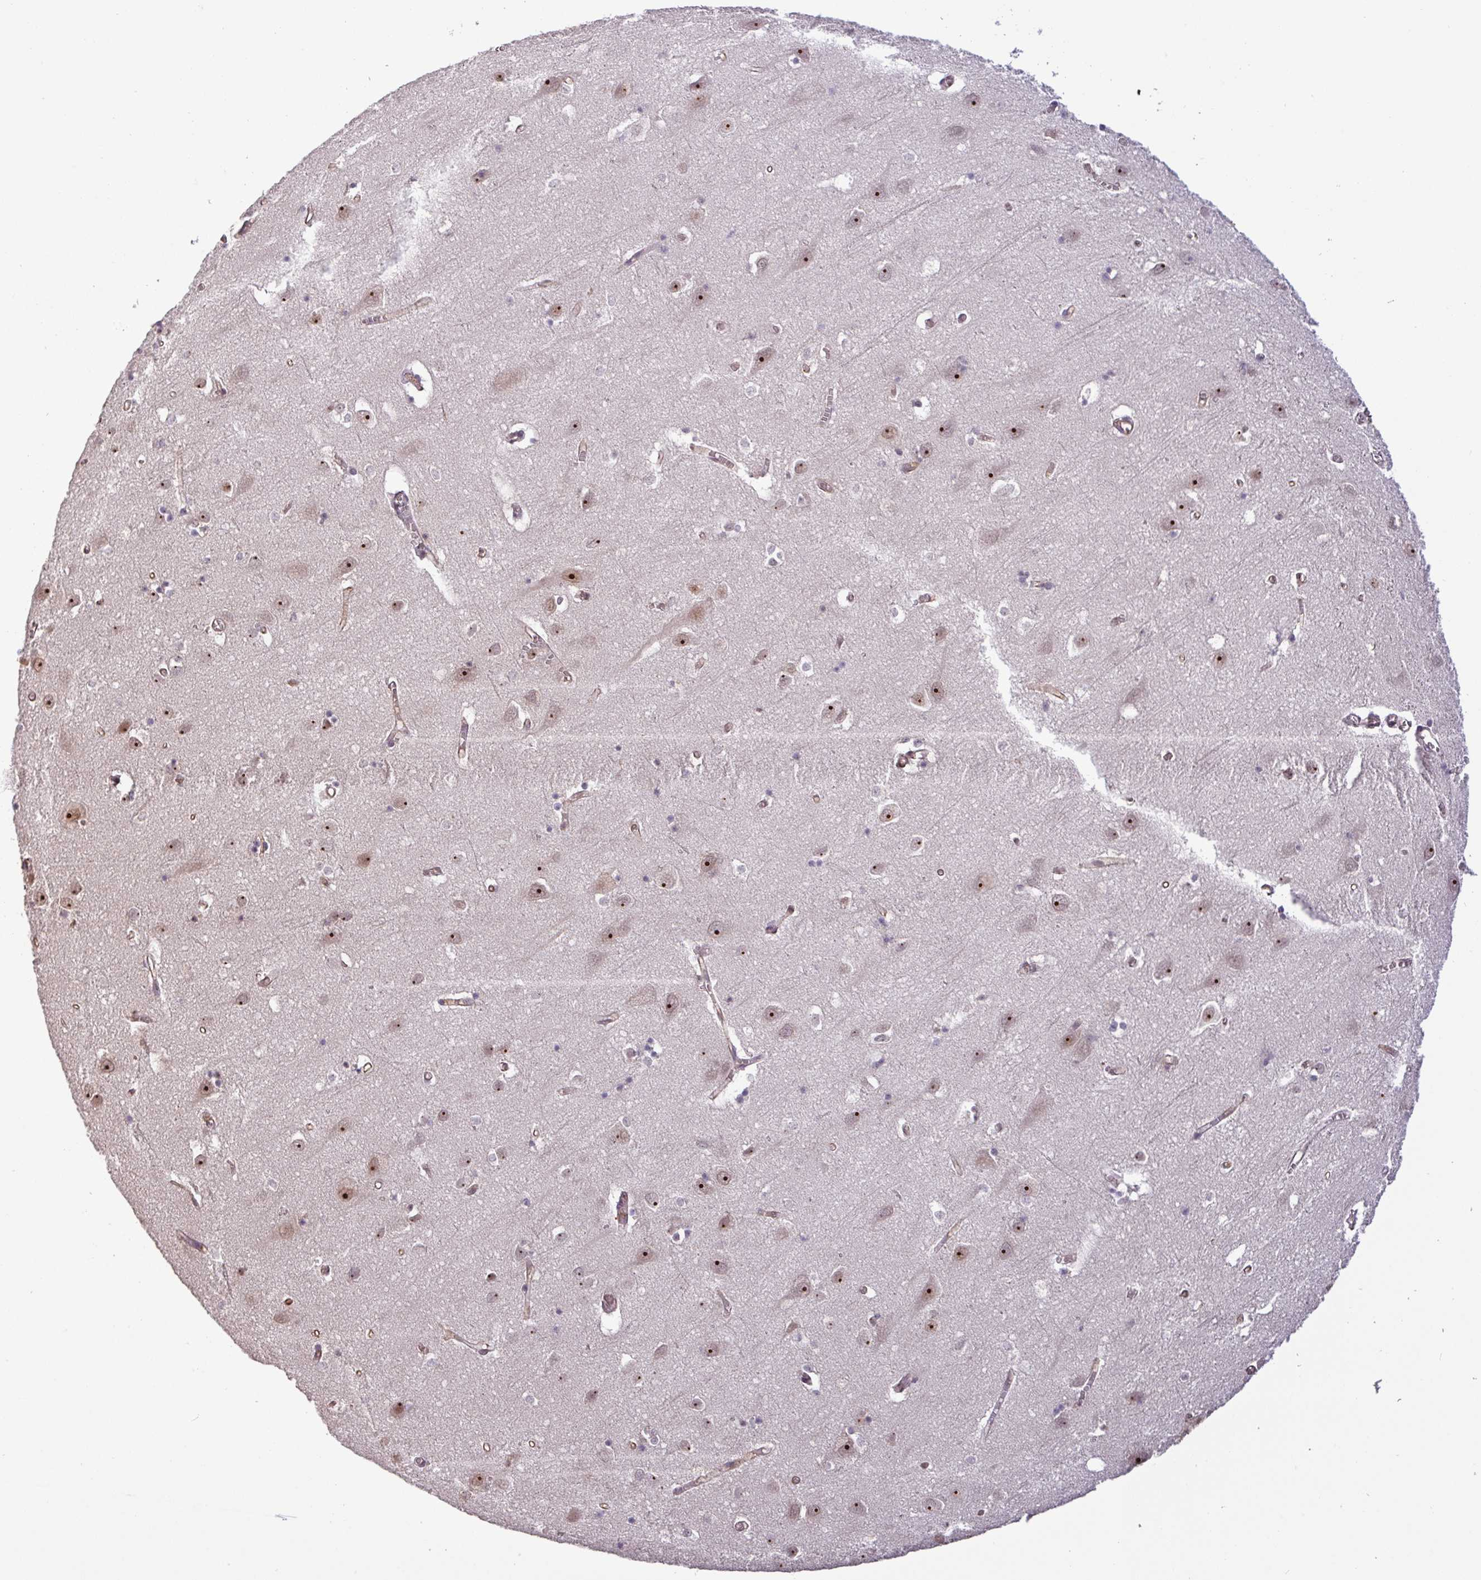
{"staining": {"intensity": "weak", "quantity": ">75%", "location": "nuclear"}, "tissue": "cerebral cortex", "cell_type": "Endothelial cells", "image_type": "normal", "snomed": [{"axis": "morphology", "description": "Normal tissue, NOS"}, {"axis": "topography", "description": "Cerebral cortex"}], "caption": "Immunohistochemical staining of benign cerebral cortex displays weak nuclear protein positivity in about >75% of endothelial cells. (brown staining indicates protein expression, while blue staining denotes nuclei).", "gene": "RRN3", "patient": {"sex": "male", "age": 70}}